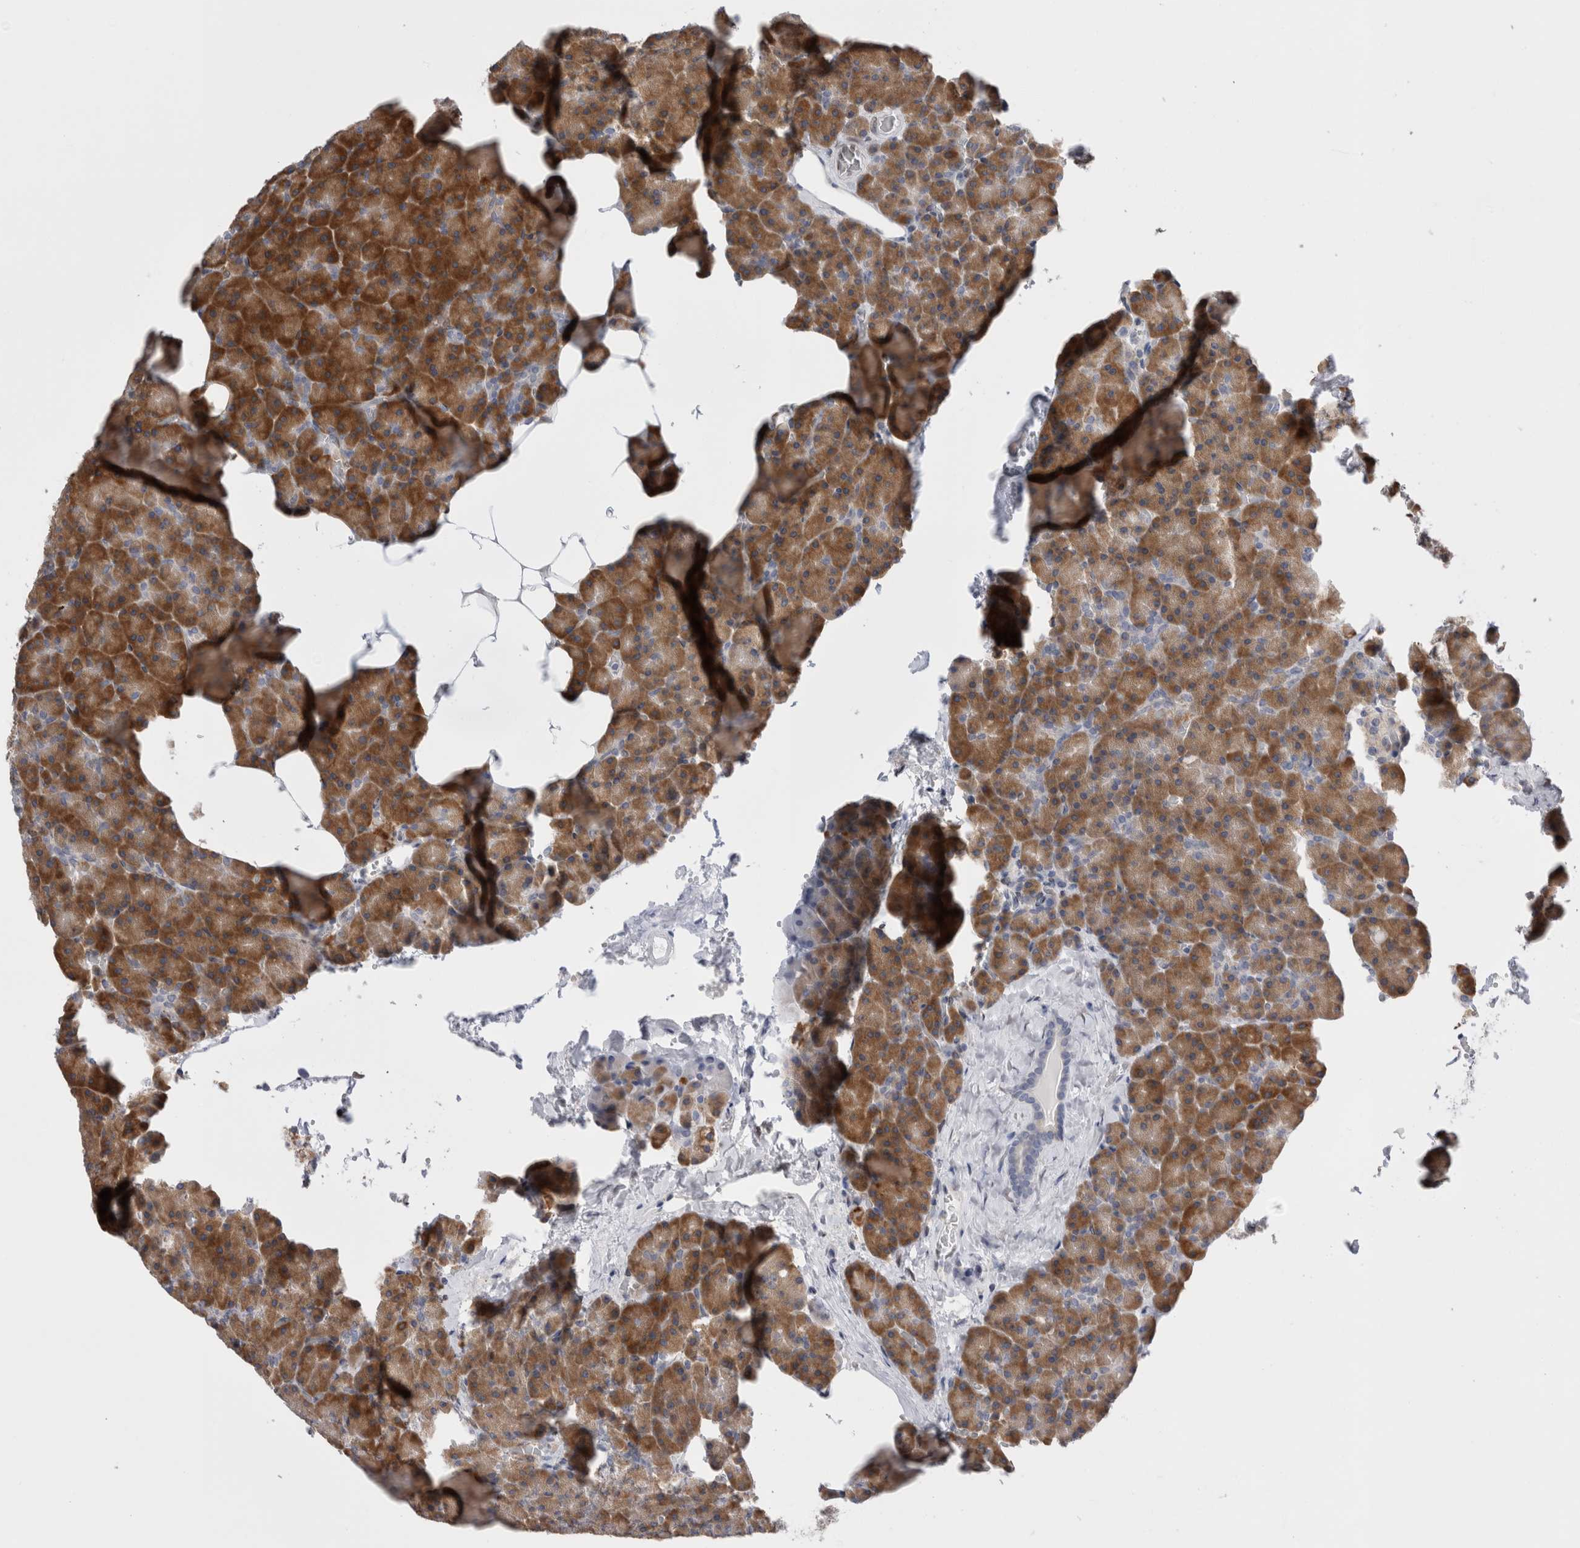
{"staining": {"intensity": "moderate", "quantity": ">75%", "location": "cytoplasmic/membranous"}, "tissue": "pancreas", "cell_type": "Exocrine glandular cells", "image_type": "normal", "snomed": [{"axis": "morphology", "description": "Normal tissue, NOS"}, {"axis": "morphology", "description": "Carcinoid, malignant, NOS"}, {"axis": "topography", "description": "Pancreas"}], "caption": "Normal pancreas demonstrates moderate cytoplasmic/membranous staining in about >75% of exocrine glandular cells.", "gene": "VCPIP1", "patient": {"sex": "female", "age": 35}}